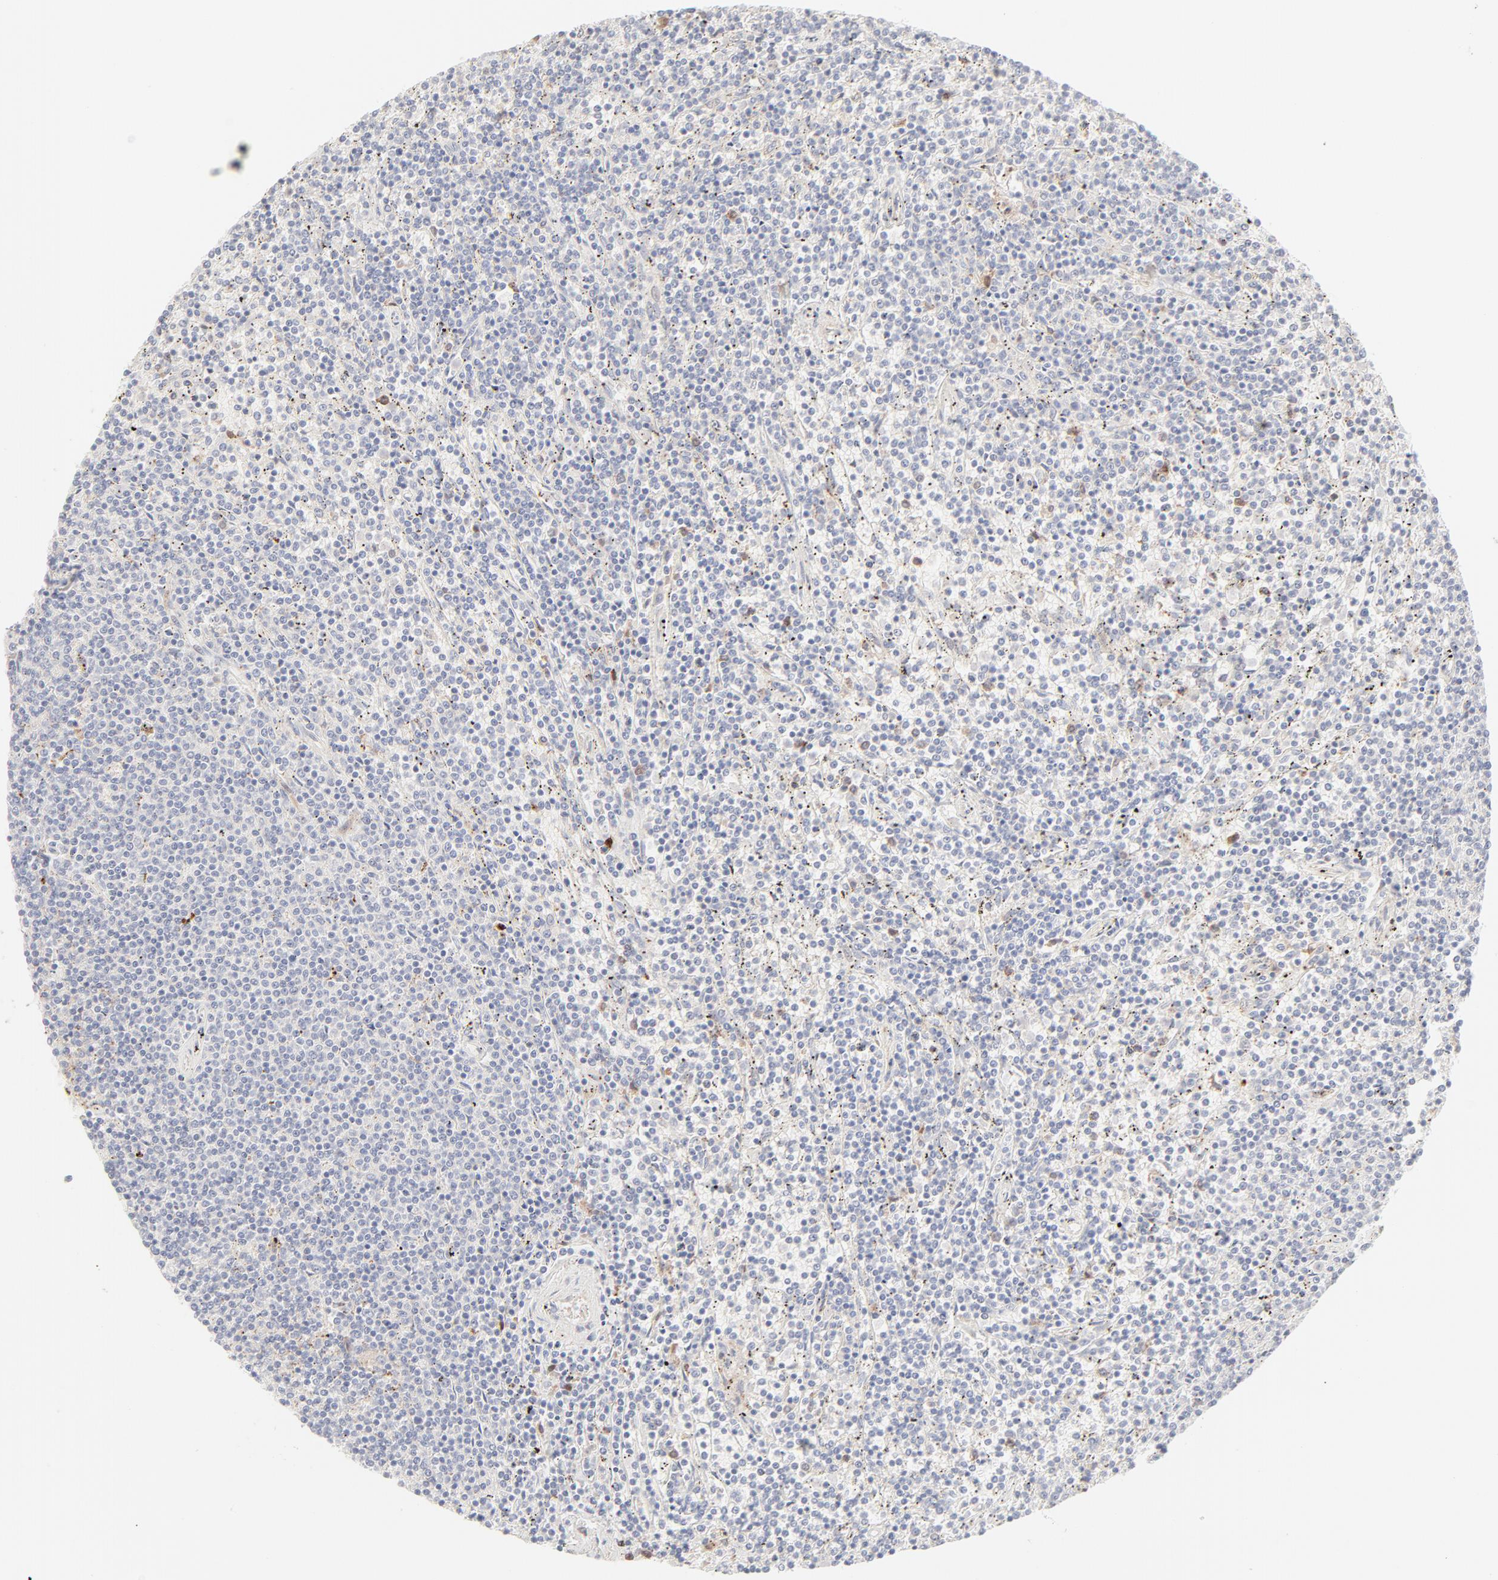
{"staining": {"intensity": "negative", "quantity": "none", "location": "none"}, "tissue": "lymphoma", "cell_type": "Tumor cells", "image_type": "cancer", "snomed": [{"axis": "morphology", "description": "Malignant lymphoma, non-Hodgkin's type, Low grade"}, {"axis": "topography", "description": "Spleen"}], "caption": "IHC histopathology image of human malignant lymphoma, non-Hodgkin's type (low-grade) stained for a protein (brown), which displays no staining in tumor cells.", "gene": "LGALS2", "patient": {"sex": "female", "age": 50}}